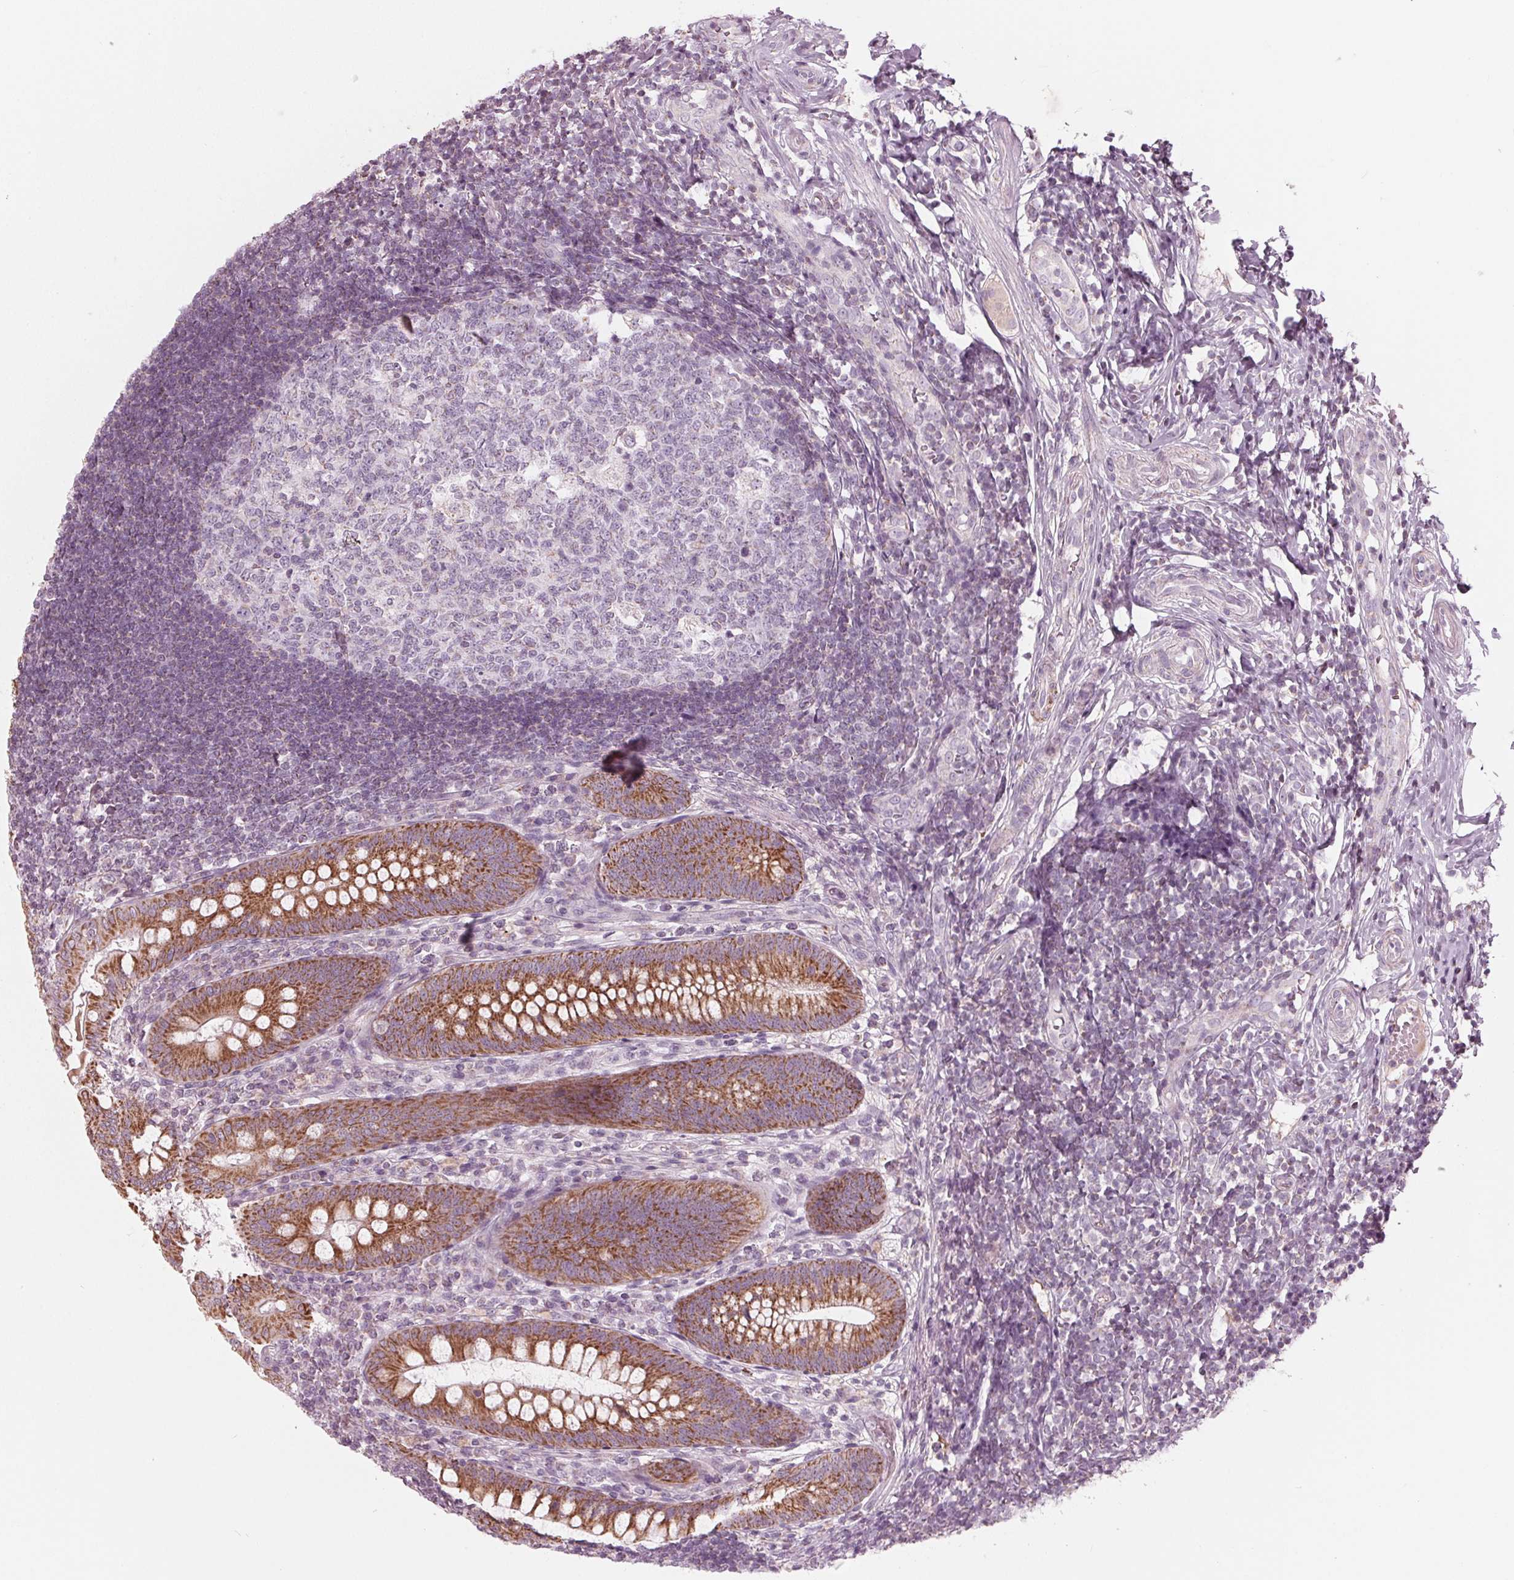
{"staining": {"intensity": "moderate", "quantity": ">75%", "location": "cytoplasmic/membranous"}, "tissue": "appendix", "cell_type": "Glandular cells", "image_type": "normal", "snomed": [{"axis": "morphology", "description": "Normal tissue, NOS"}, {"axis": "morphology", "description": "Inflammation, NOS"}, {"axis": "topography", "description": "Appendix"}], "caption": "A brown stain shows moderate cytoplasmic/membranous expression of a protein in glandular cells of unremarkable human appendix. Using DAB (brown) and hematoxylin (blue) stains, captured at high magnification using brightfield microscopy.", "gene": "CLN6", "patient": {"sex": "male", "age": 16}}